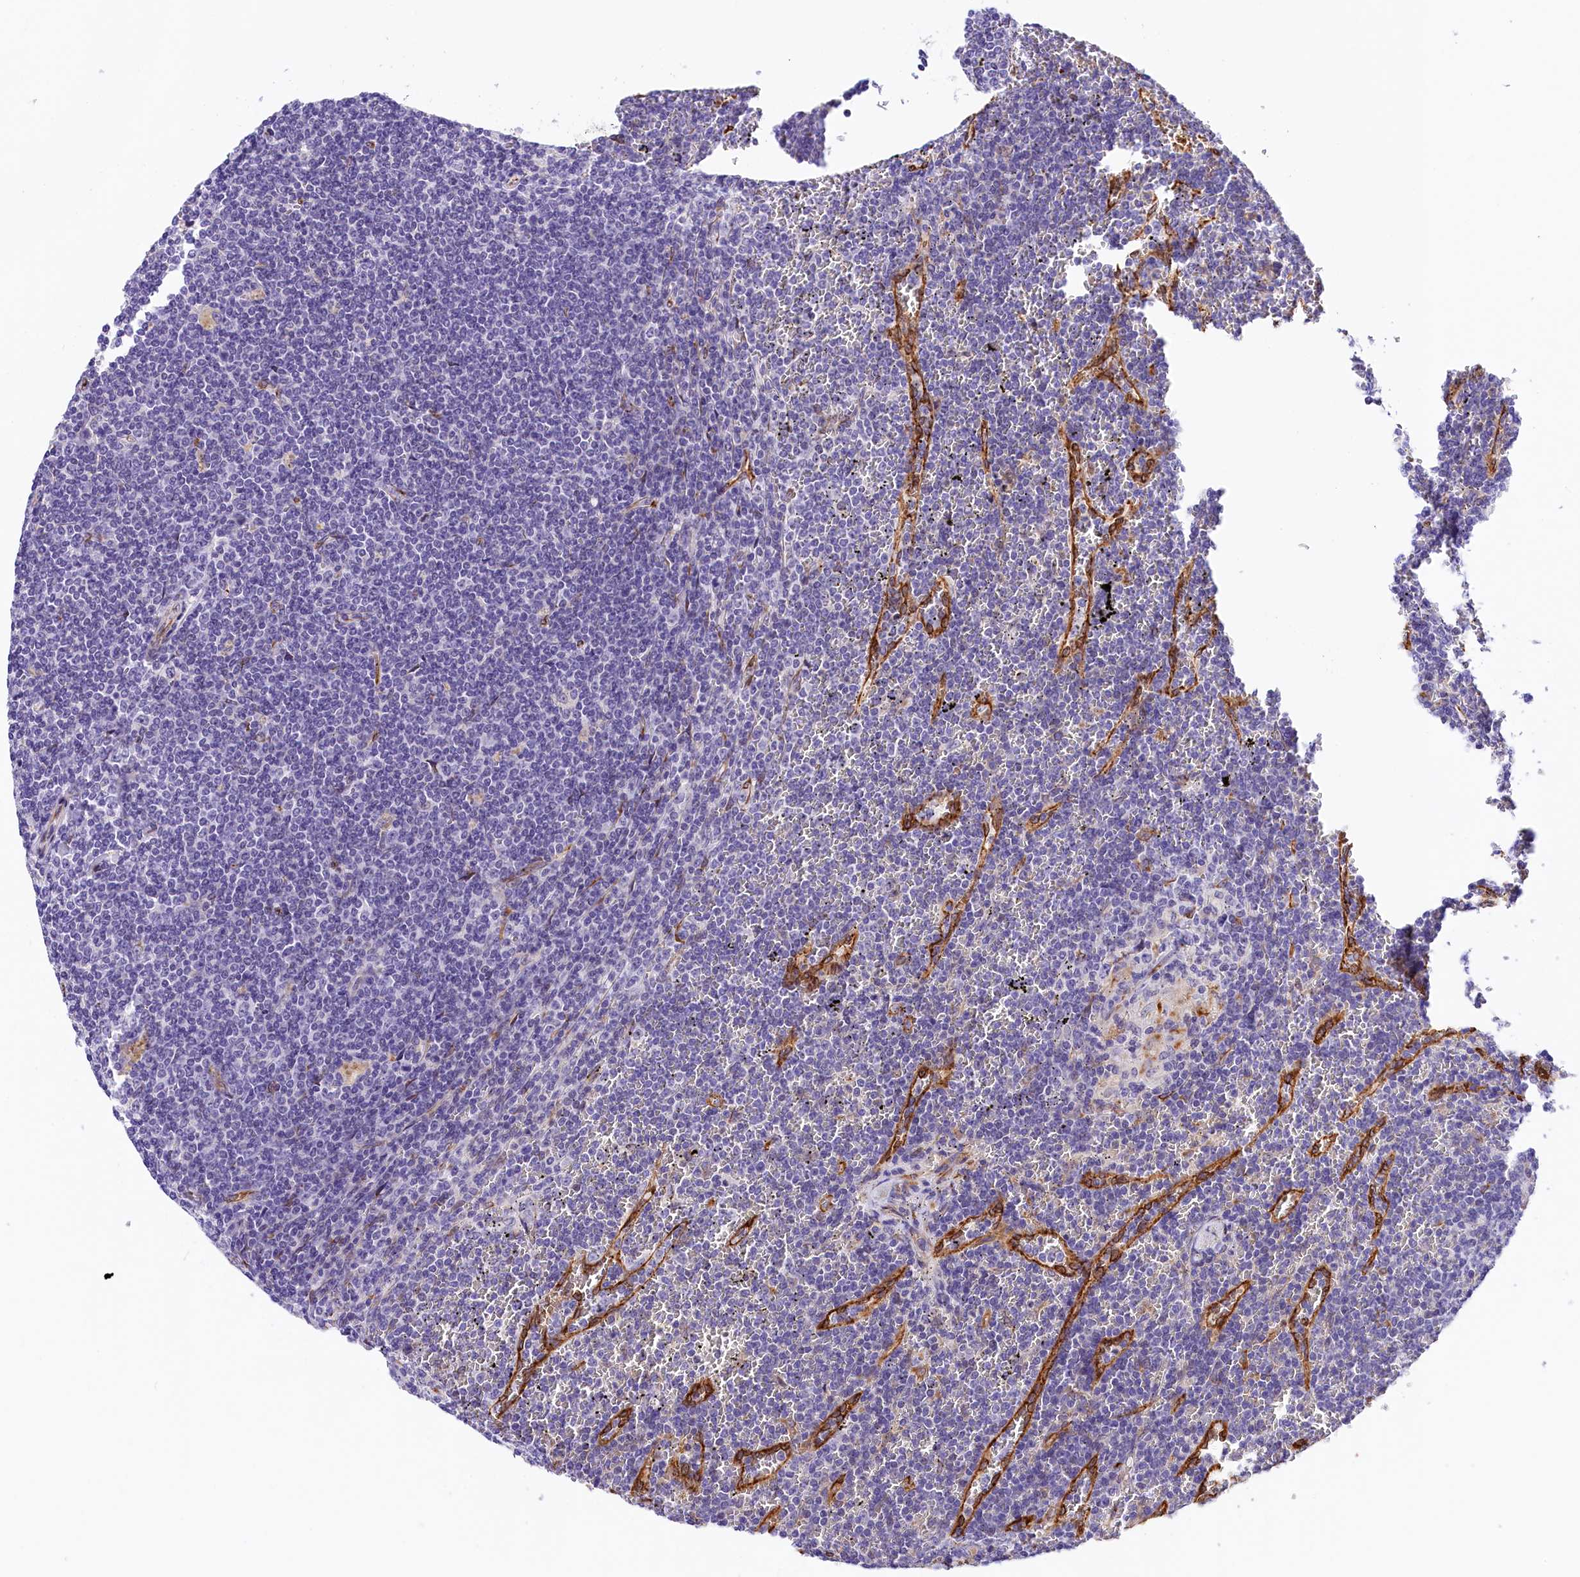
{"staining": {"intensity": "negative", "quantity": "none", "location": "none"}, "tissue": "lymphoma", "cell_type": "Tumor cells", "image_type": "cancer", "snomed": [{"axis": "morphology", "description": "Malignant lymphoma, non-Hodgkin's type, Low grade"}, {"axis": "topography", "description": "Spleen"}], "caption": "There is no significant expression in tumor cells of lymphoma.", "gene": "ITGA1", "patient": {"sex": "female", "age": 19}}